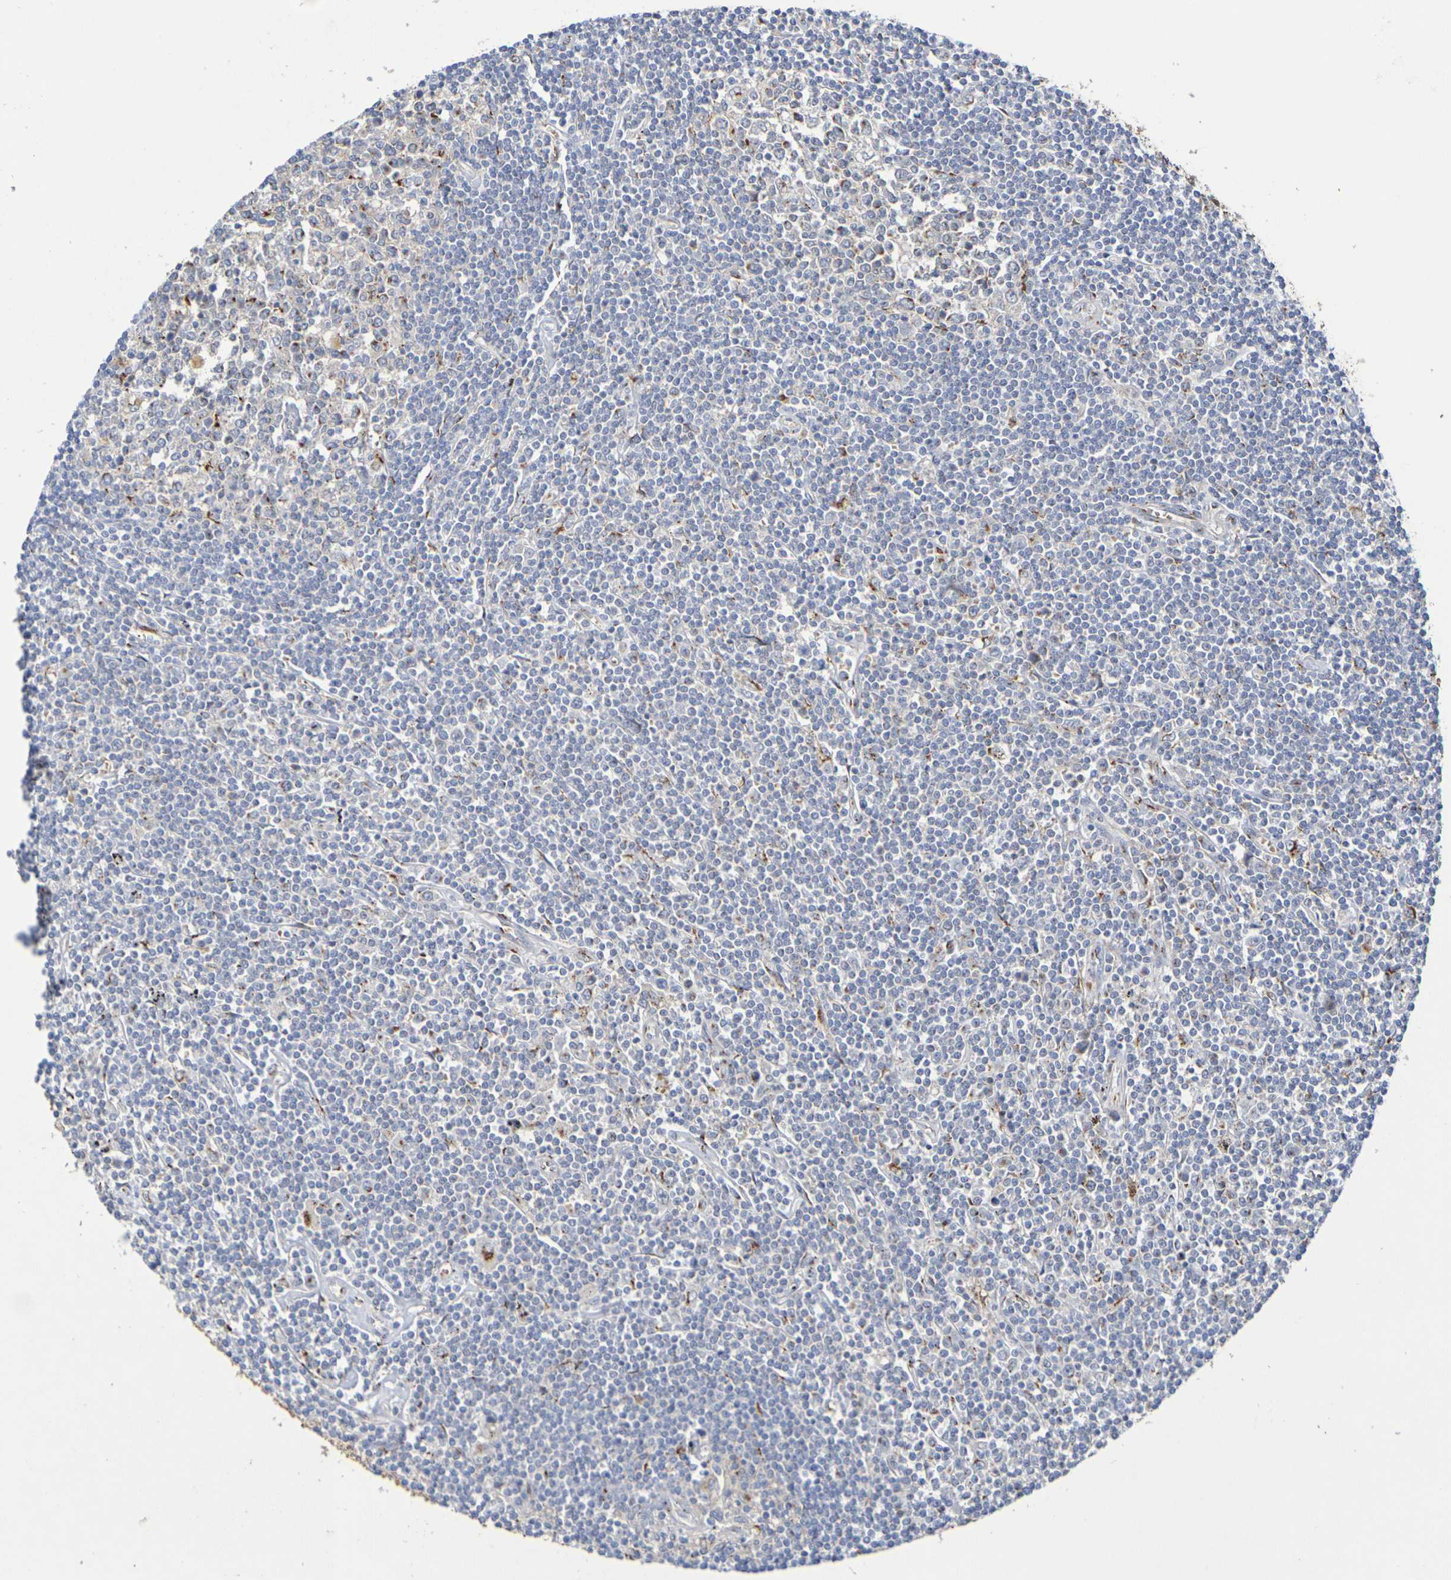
{"staining": {"intensity": "weak", "quantity": "<25%", "location": "cytoplasmic/membranous"}, "tissue": "lymphoma", "cell_type": "Tumor cells", "image_type": "cancer", "snomed": [{"axis": "morphology", "description": "Malignant lymphoma, non-Hodgkin's type, Low grade"}, {"axis": "topography", "description": "Spleen"}], "caption": "Tumor cells show no significant staining in low-grade malignant lymphoma, non-Hodgkin's type.", "gene": "DCP2", "patient": {"sex": "male", "age": 76}}